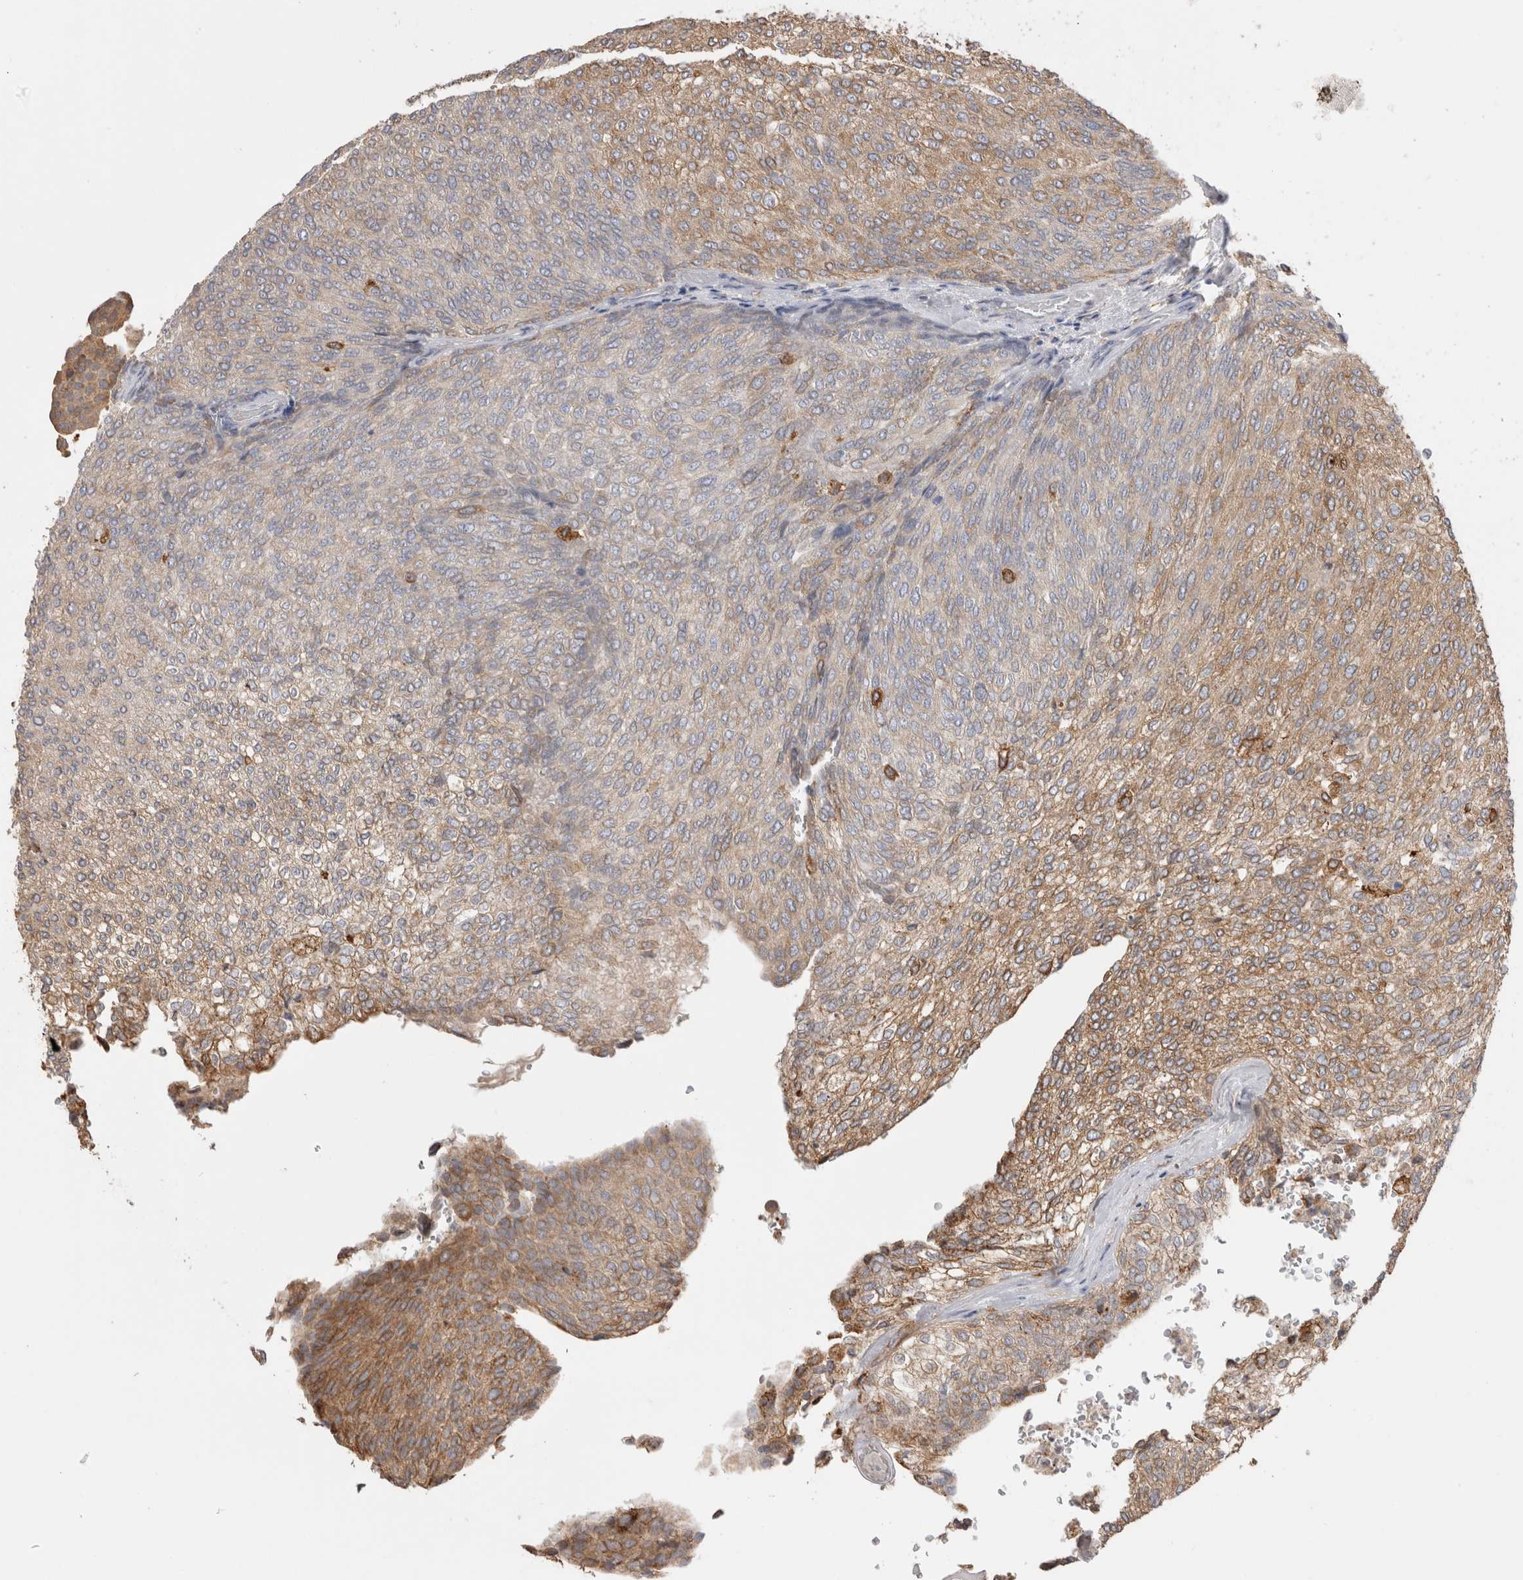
{"staining": {"intensity": "moderate", "quantity": ">75%", "location": "cytoplasmic/membranous"}, "tissue": "urothelial cancer", "cell_type": "Tumor cells", "image_type": "cancer", "snomed": [{"axis": "morphology", "description": "Urothelial carcinoma, Low grade"}, {"axis": "topography", "description": "Urinary bladder"}], "caption": "Immunohistochemical staining of urothelial cancer reveals medium levels of moderate cytoplasmic/membranous positivity in approximately >75% of tumor cells. The staining was performed using DAB (3,3'-diaminobenzidine) to visualize the protein expression in brown, while the nuclei were stained in blue with hematoxylin (Magnification: 20x).", "gene": "LRPAP1", "patient": {"sex": "female", "age": 79}}